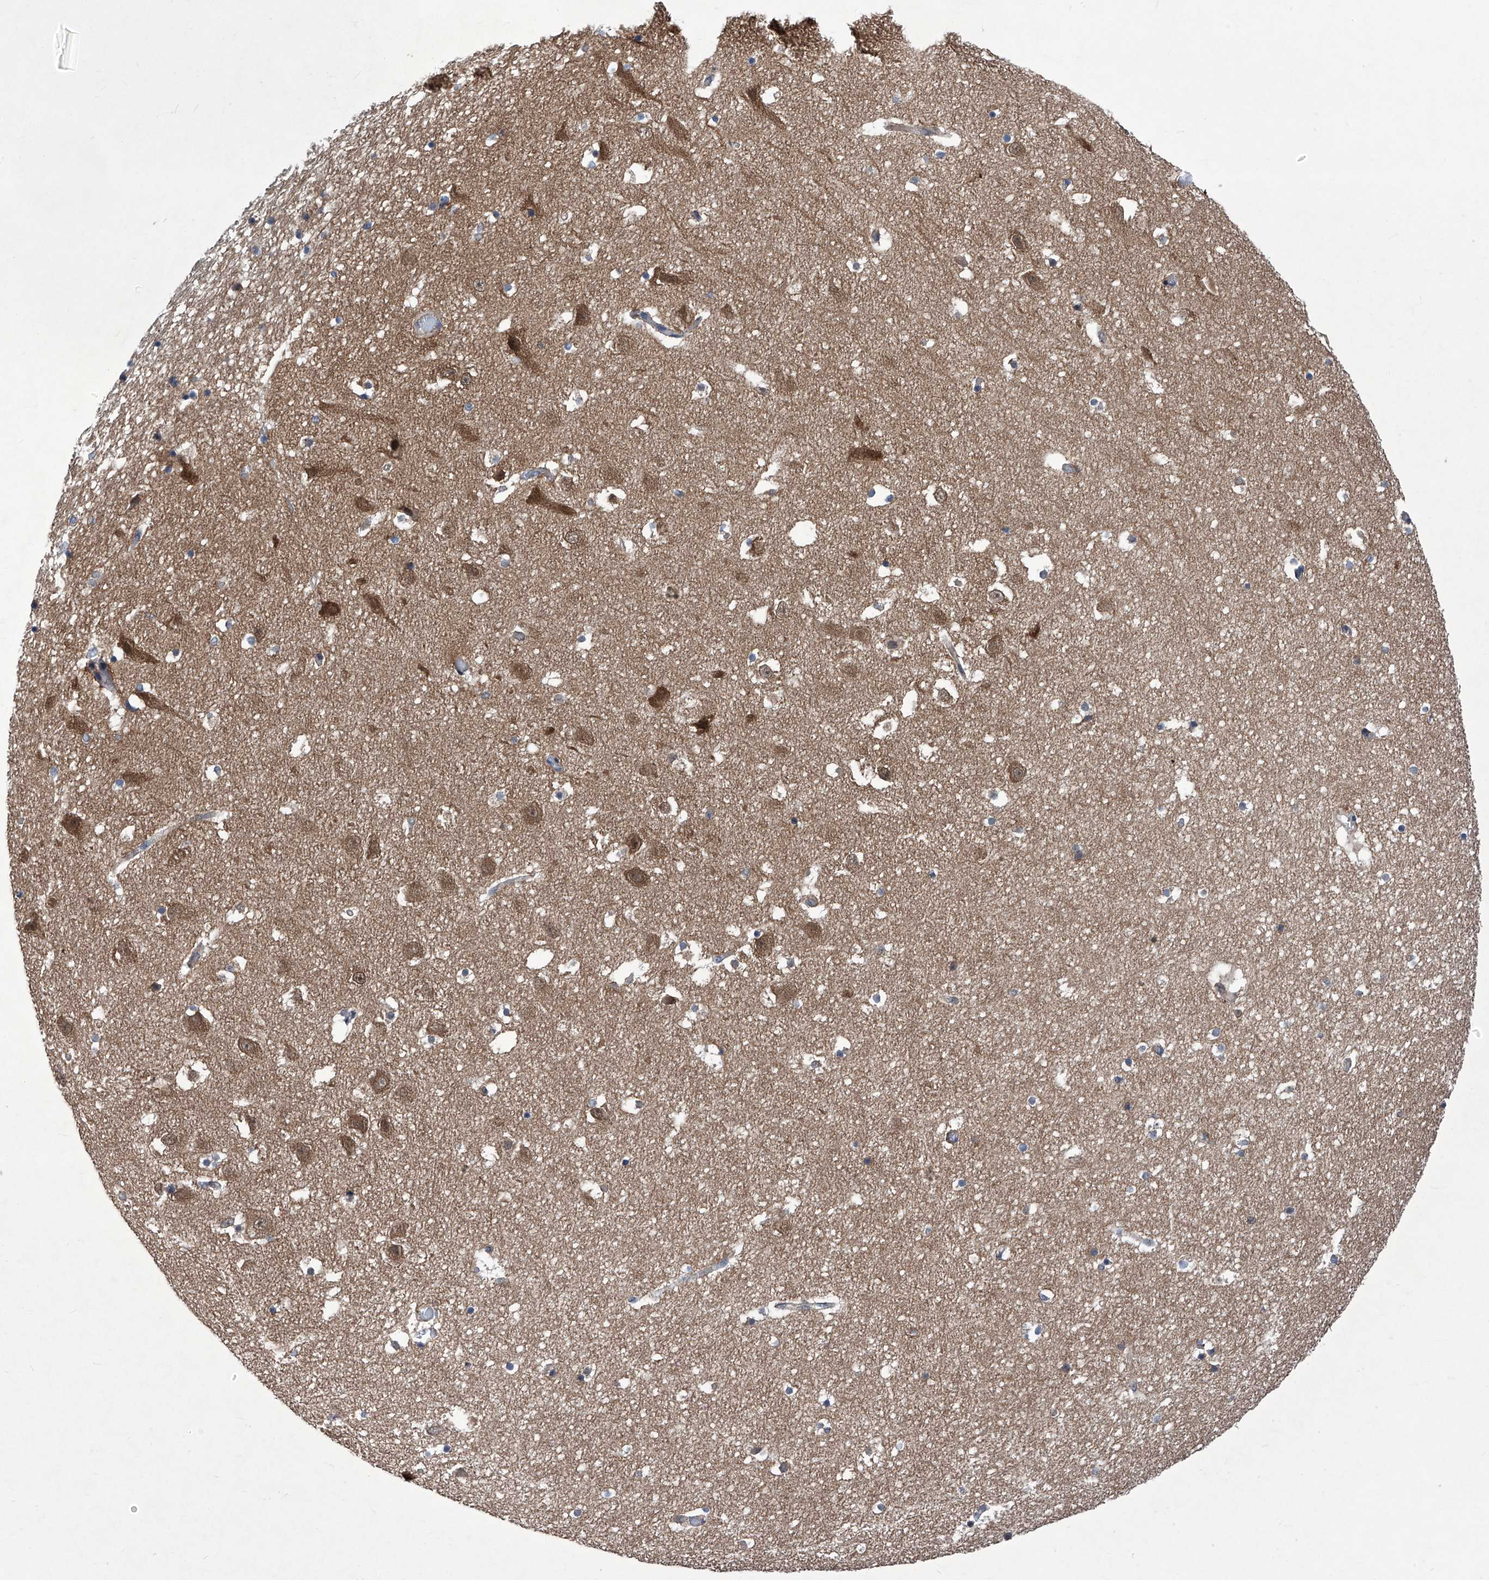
{"staining": {"intensity": "weak", "quantity": "<25%", "location": "cytoplasmic/membranous"}, "tissue": "hippocampus", "cell_type": "Glial cells", "image_type": "normal", "snomed": [{"axis": "morphology", "description": "Normal tissue, NOS"}, {"axis": "topography", "description": "Hippocampus"}], "caption": "Glial cells are negative for protein expression in unremarkable human hippocampus. (Brightfield microscopy of DAB (3,3'-diaminobenzidine) immunohistochemistry at high magnification).", "gene": "KTI12", "patient": {"sex": "female", "age": 52}}